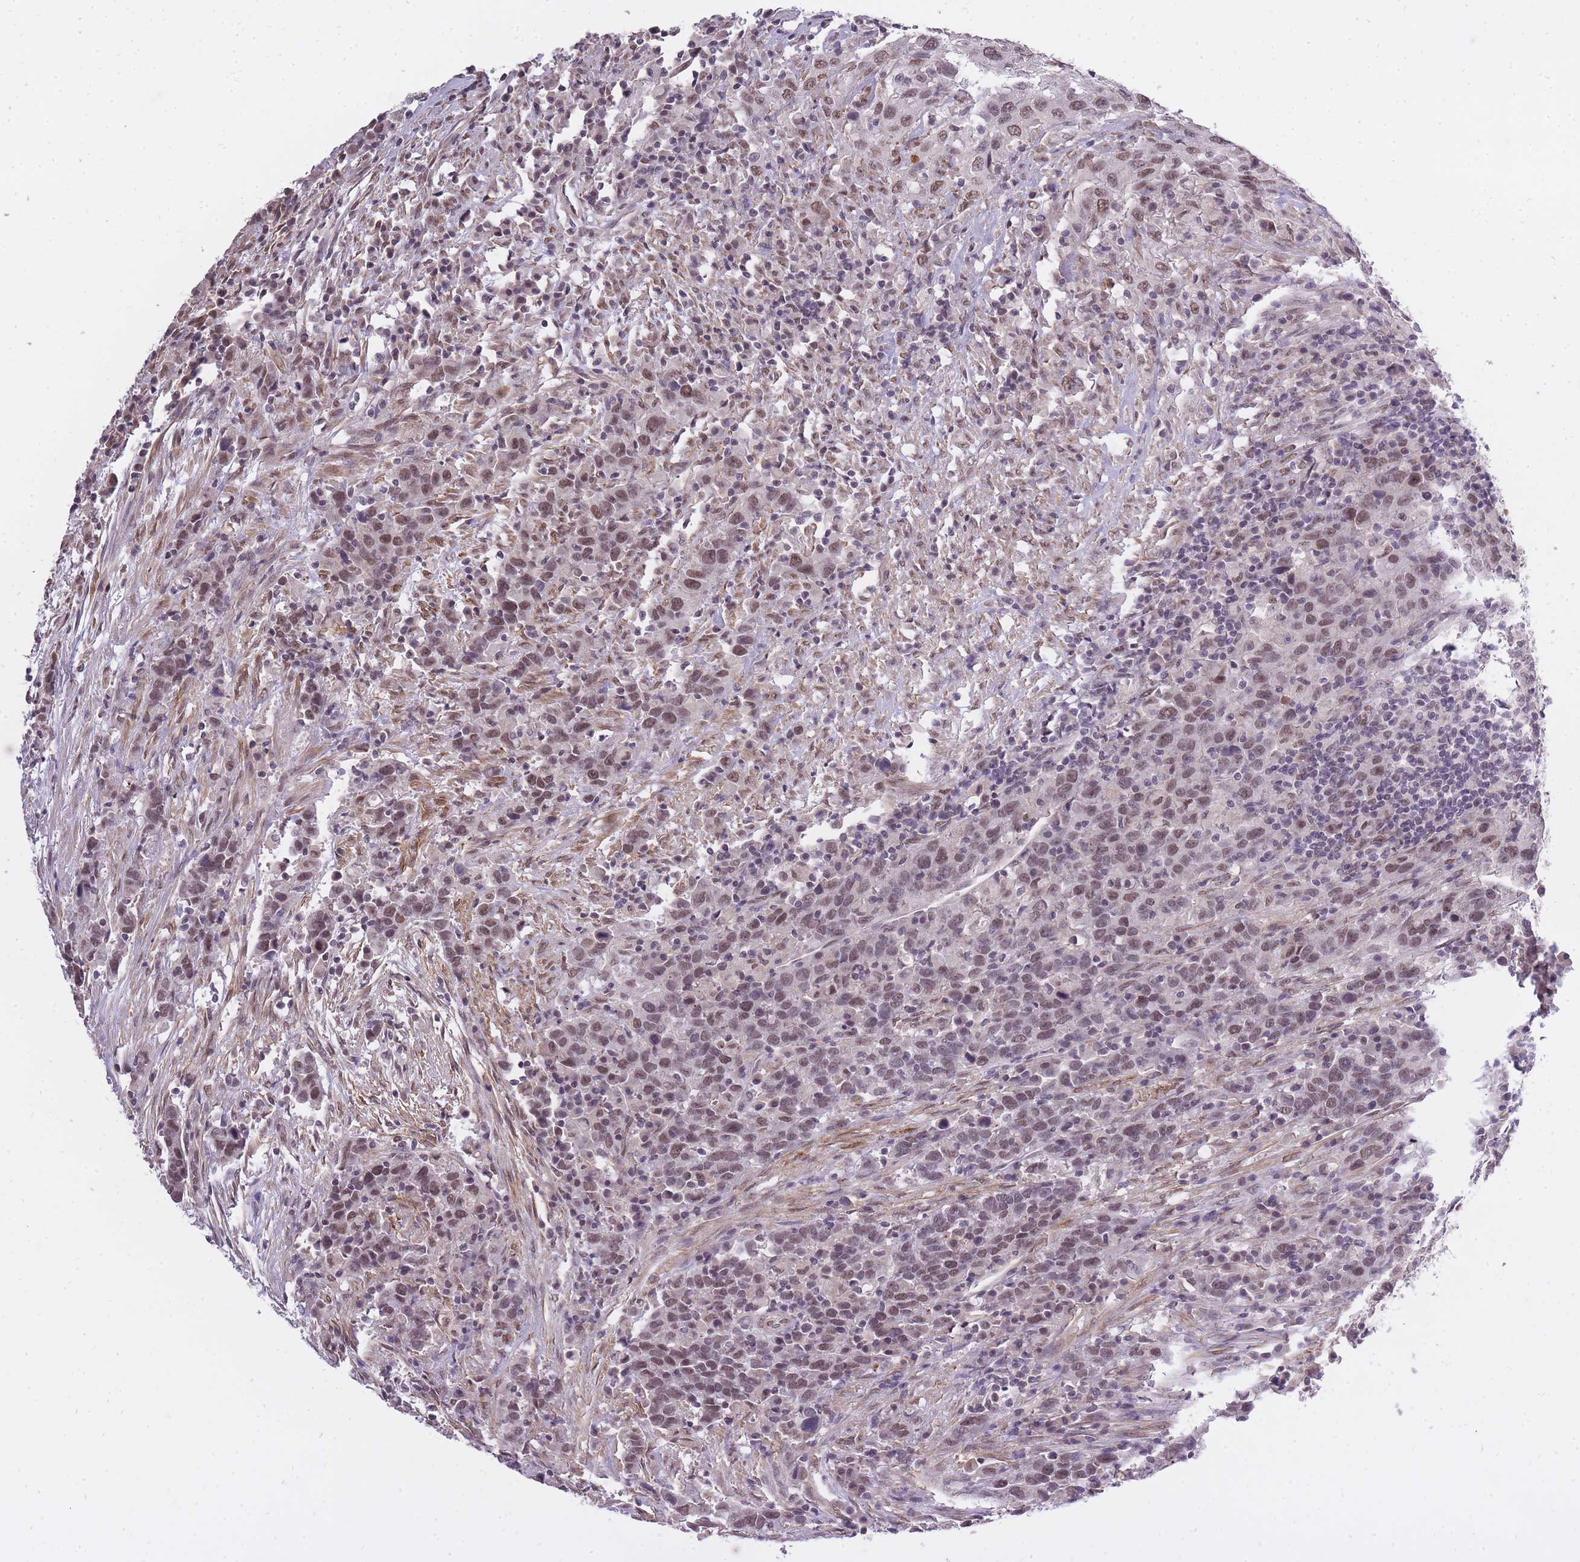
{"staining": {"intensity": "moderate", "quantity": ">75%", "location": "nuclear"}, "tissue": "urothelial cancer", "cell_type": "Tumor cells", "image_type": "cancer", "snomed": [{"axis": "morphology", "description": "Urothelial carcinoma, High grade"}, {"axis": "topography", "description": "Urinary bladder"}], "caption": "Urothelial cancer stained with DAB (3,3'-diaminobenzidine) immunohistochemistry (IHC) demonstrates medium levels of moderate nuclear positivity in about >75% of tumor cells. The protein of interest is stained brown, and the nuclei are stained in blue (DAB IHC with brightfield microscopy, high magnification).", "gene": "TIGD1", "patient": {"sex": "male", "age": 61}}